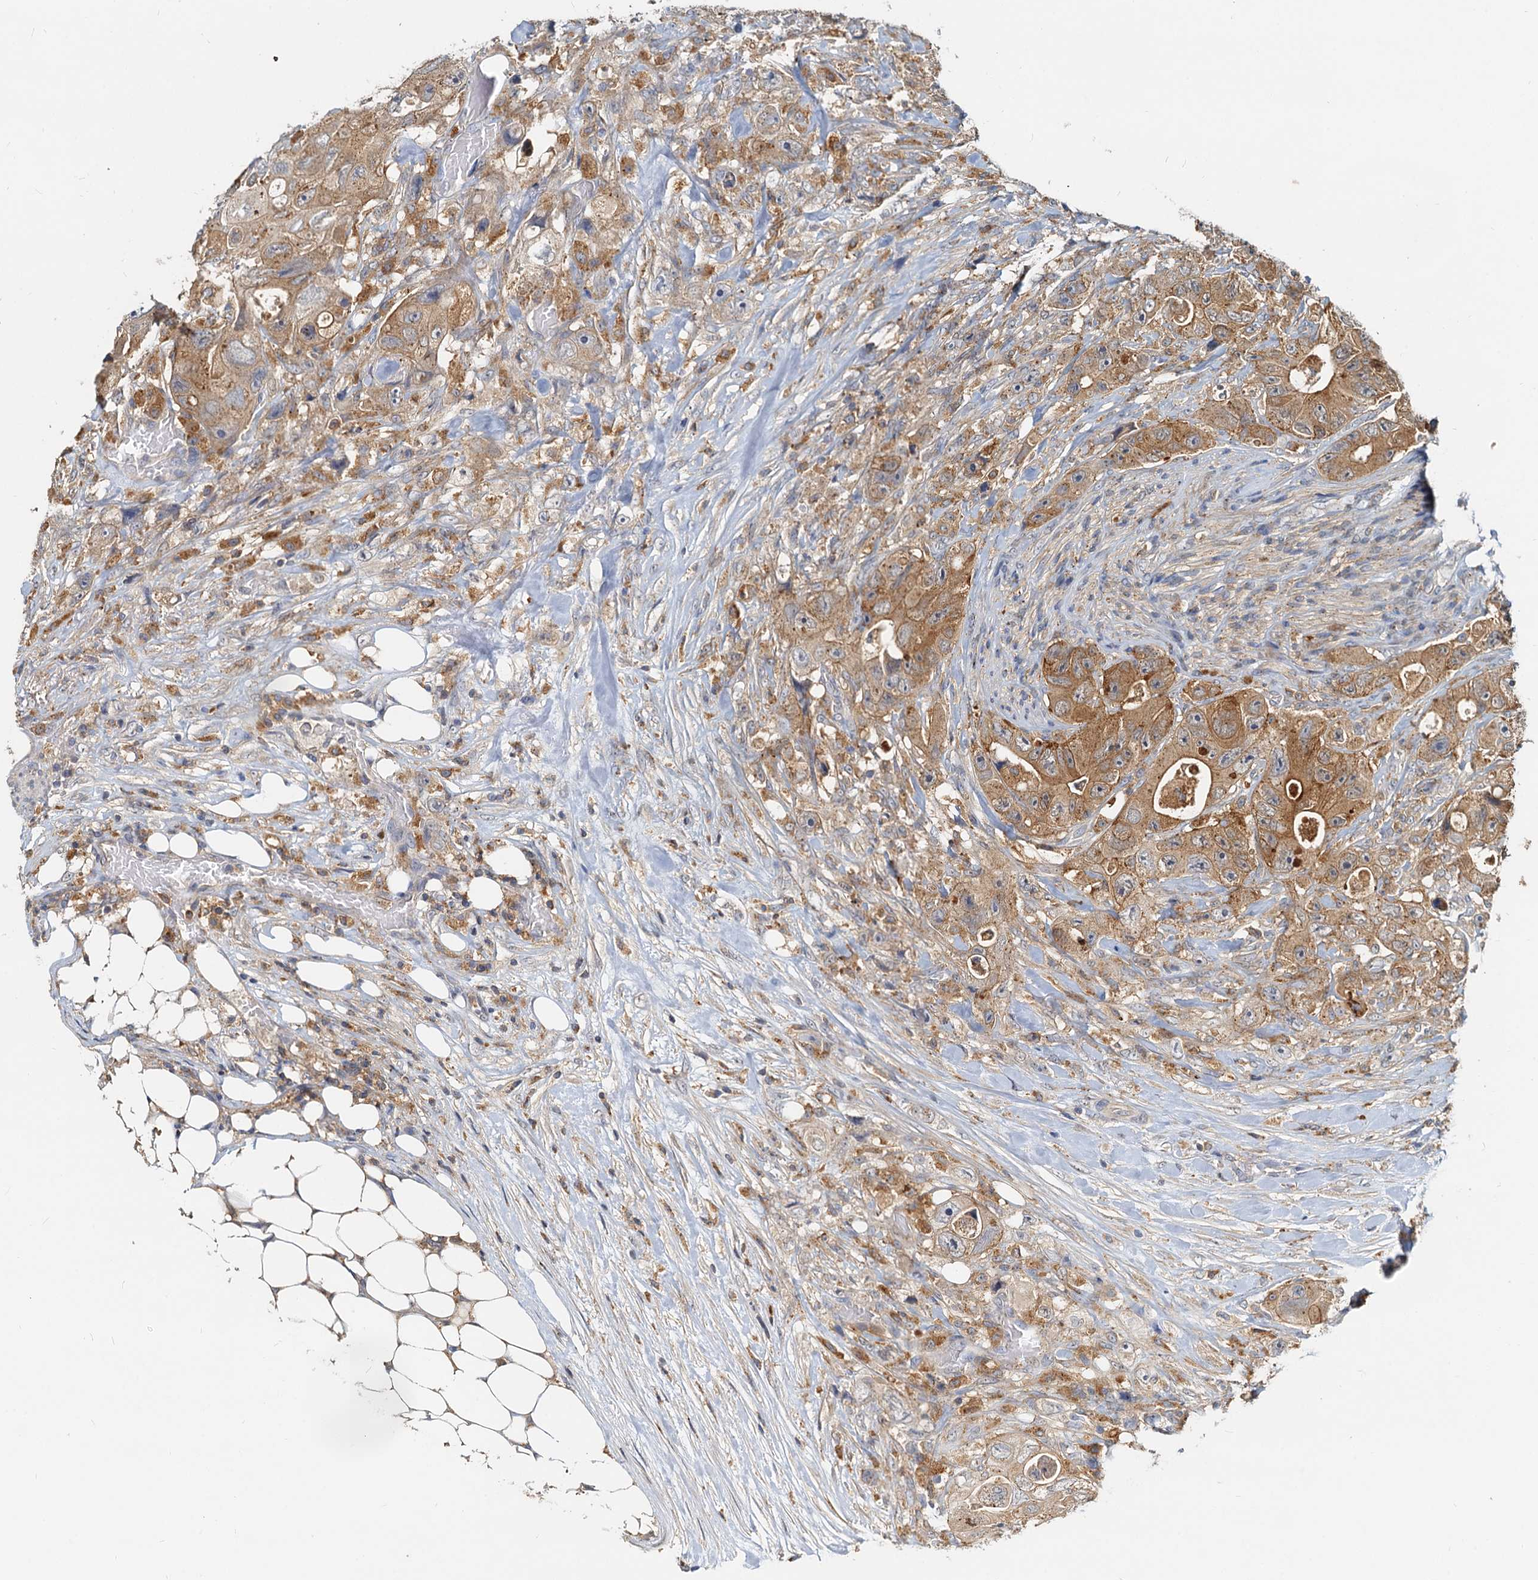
{"staining": {"intensity": "moderate", "quantity": ">75%", "location": "cytoplasmic/membranous"}, "tissue": "colorectal cancer", "cell_type": "Tumor cells", "image_type": "cancer", "snomed": [{"axis": "morphology", "description": "Adenocarcinoma, NOS"}, {"axis": "topography", "description": "Colon"}], "caption": "Protein staining shows moderate cytoplasmic/membranous positivity in approximately >75% of tumor cells in colorectal cancer. Using DAB (3,3'-diaminobenzidine) (brown) and hematoxylin (blue) stains, captured at high magnification using brightfield microscopy.", "gene": "TOLLIP", "patient": {"sex": "female", "age": 46}}